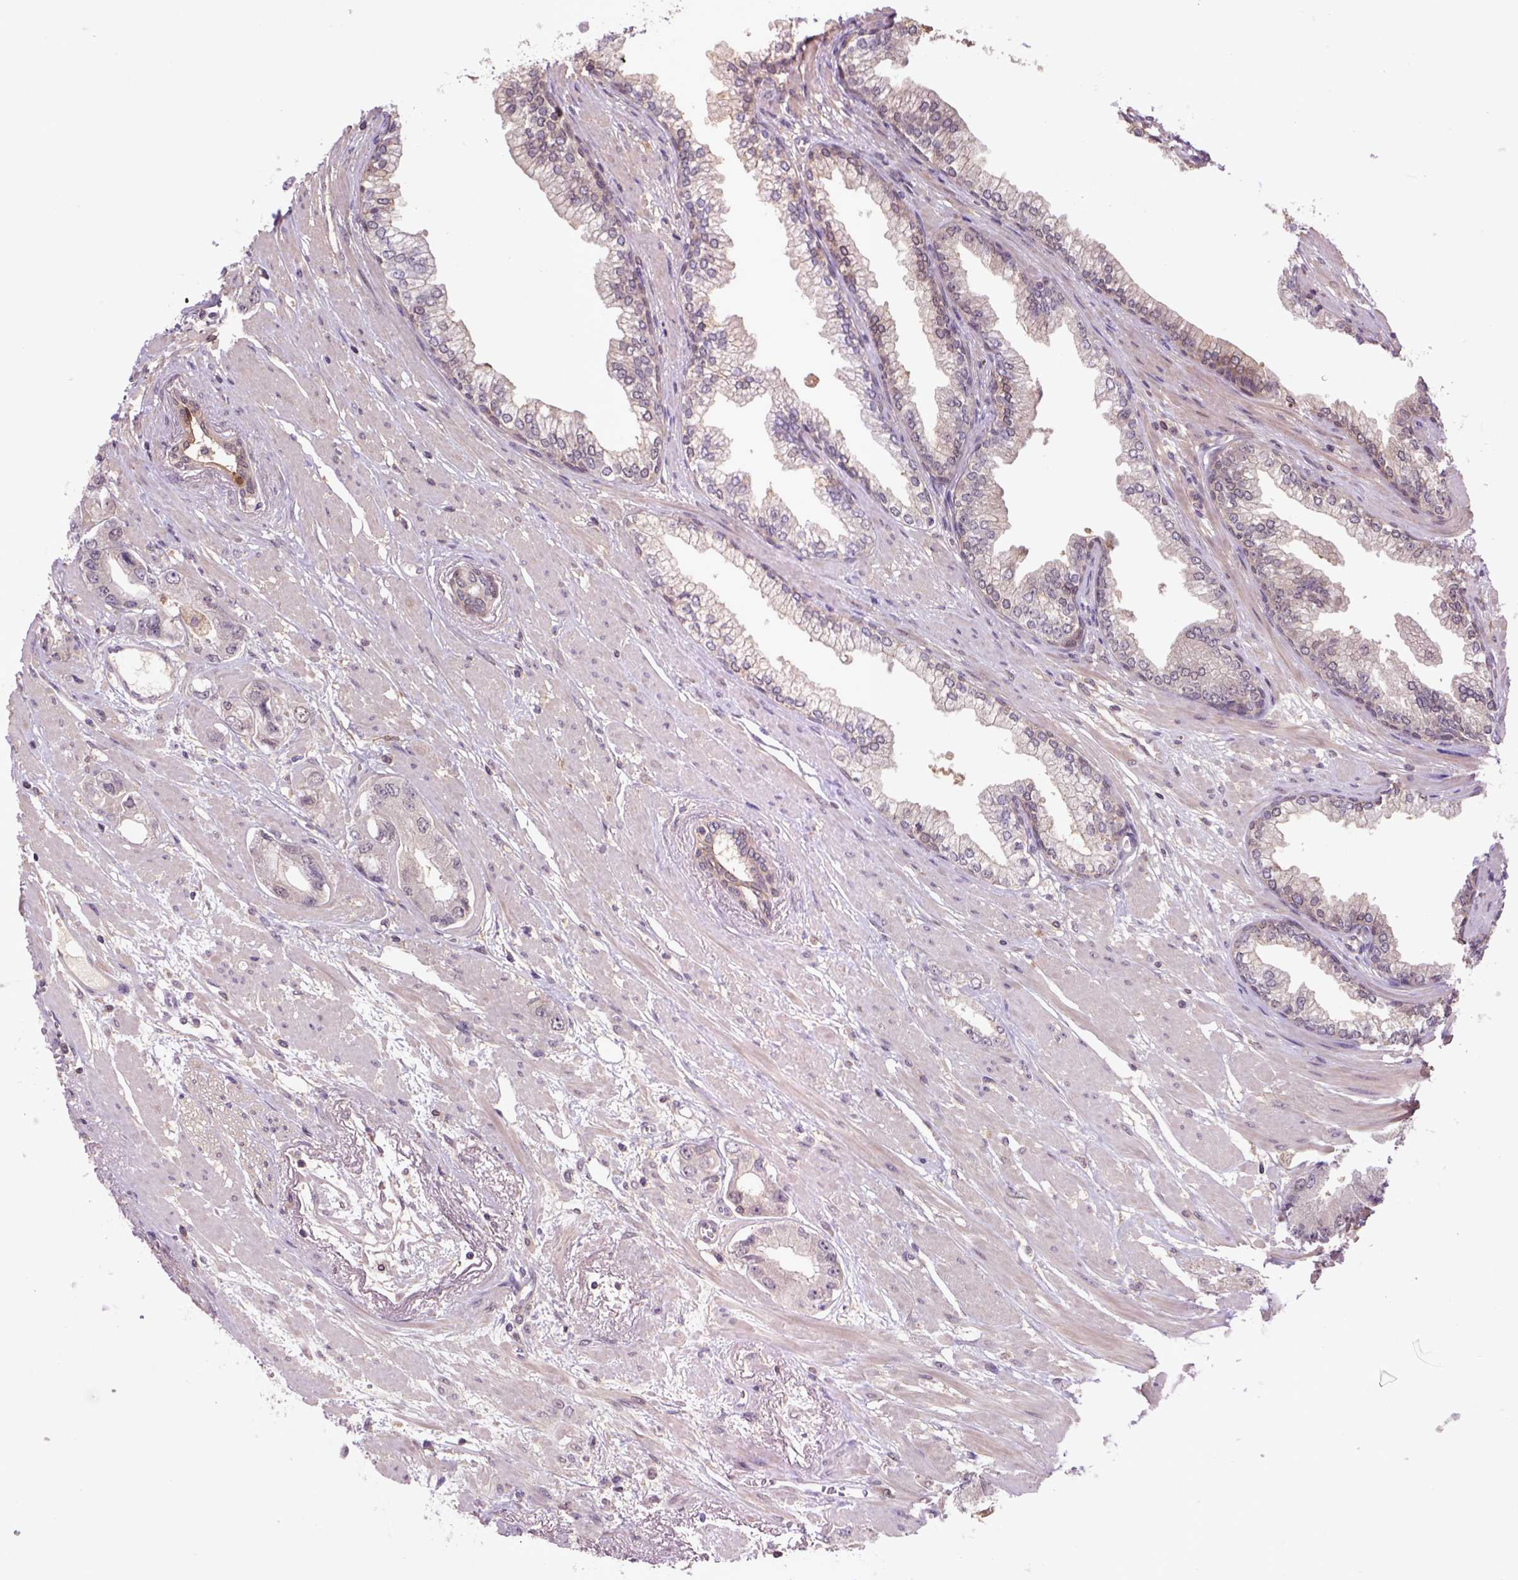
{"staining": {"intensity": "negative", "quantity": "none", "location": "none"}, "tissue": "prostate cancer", "cell_type": "Tumor cells", "image_type": "cancer", "snomed": [{"axis": "morphology", "description": "Adenocarcinoma, Low grade"}, {"axis": "topography", "description": "Prostate"}], "caption": "Immunohistochemistry (IHC) photomicrograph of neoplastic tissue: human prostate cancer (low-grade adenocarcinoma) stained with DAB (3,3'-diaminobenzidine) reveals no significant protein positivity in tumor cells. (Stains: DAB immunohistochemistry (IHC) with hematoxylin counter stain, Microscopy: brightfield microscopy at high magnification).", "gene": "HSPBP1", "patient": {"sex": "male", "age": 60}}